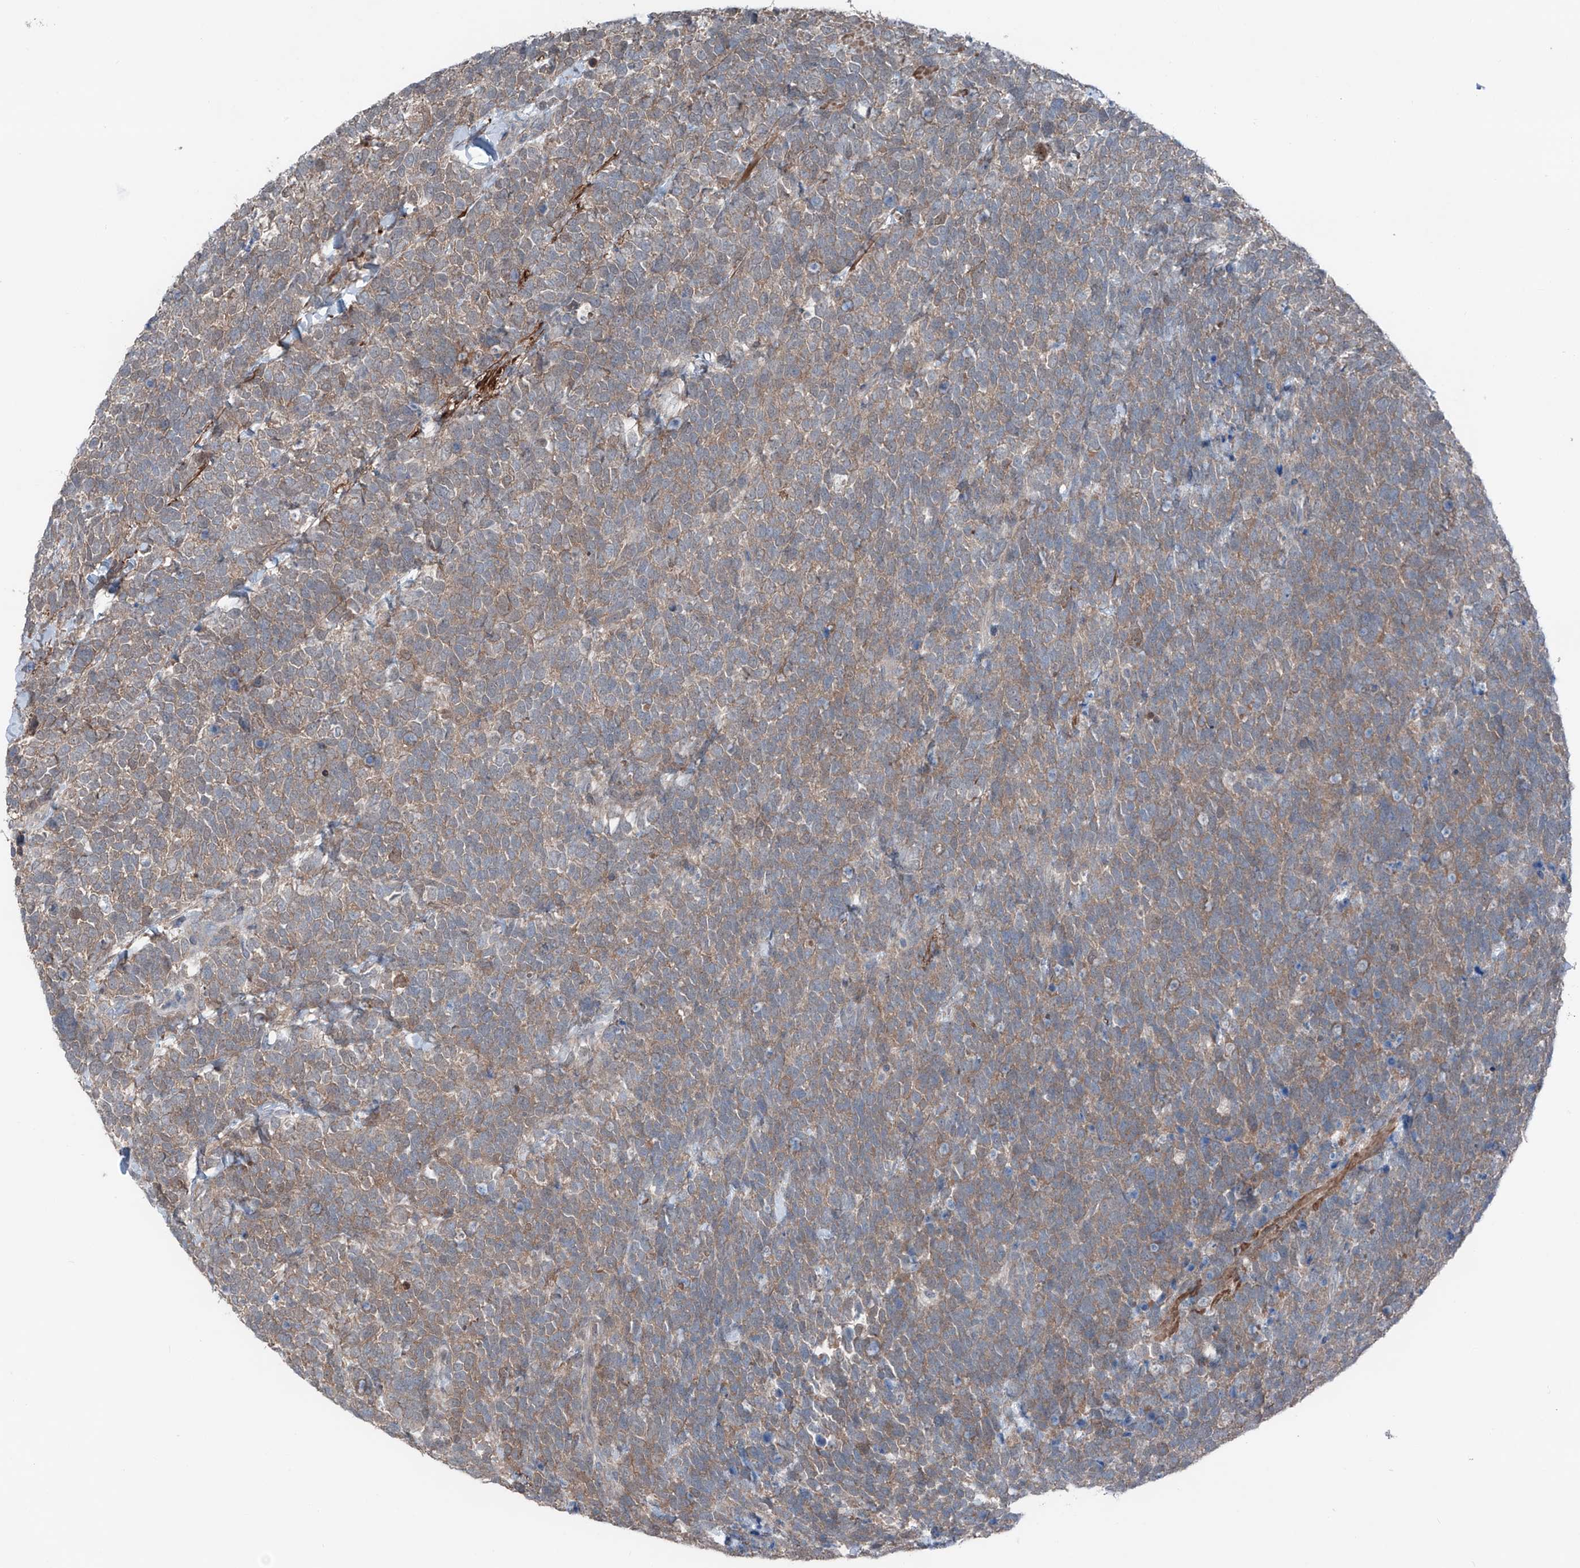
{"staining": {"intensity": "weak", "quantity": ">75%", "location": "cytoplasmic/membranous"}, "tissue": "urothelial cancer", "cell_type": "Tumor cells", "image_type": "cancer", "snomed": [{"axis": "morphology", "description": "Urothelial carcinoma, High grade"}, {"axis": "topography", "description": "Urinary bladder"}], "caption": "Immunohistochemical staining of urothelial cancer displays weak cytoplasmic/membranous protein expression in approximately >75% of tumor cells.", "gene": "HSPB11", "patient": {"sex": "female", "age": 82}}